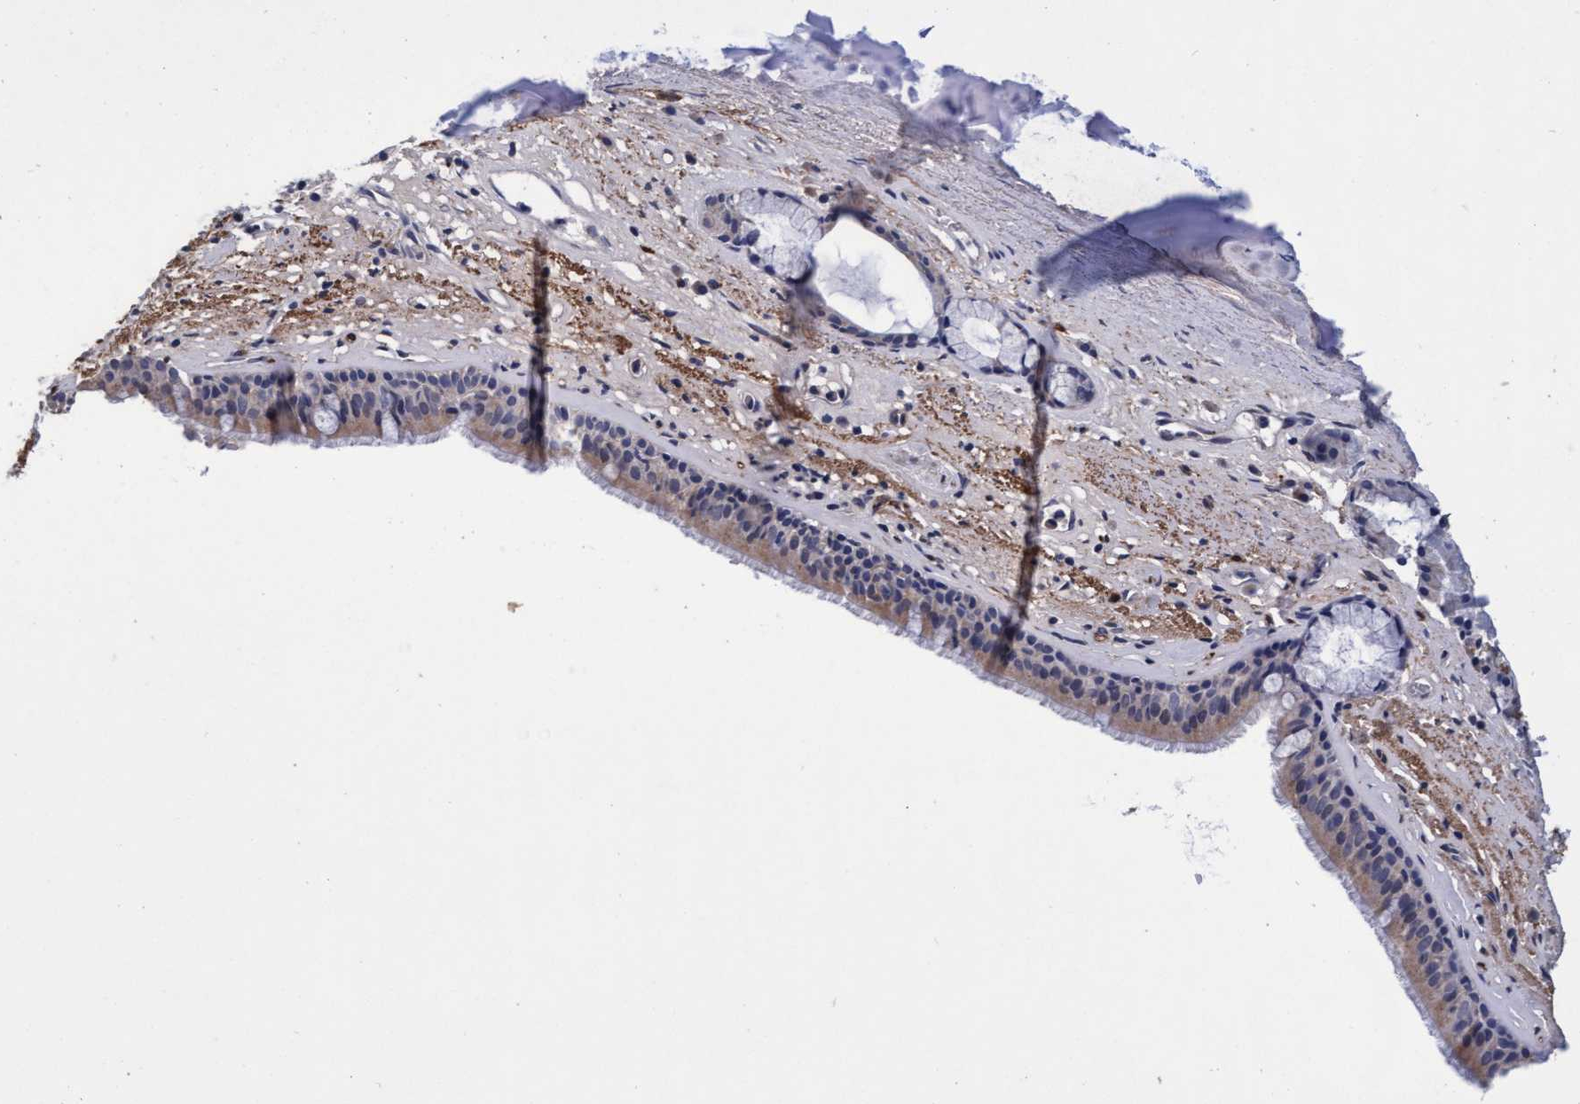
{"staining": {"intensity": "weak", "quantity": "25%-75%", "location": "cytoplasmic/membranous"}, "tissue": "bronchus", "cell_type": "Respiratory epithelial cells", "image_type": "normal", "snomed": [{"axis": "morphology", "description": "Normal tissue, NOS"}, {"axis": "topography", "description": "Cartilage tissue"}], "caption": "About 25%-75% of respiratory epithelial cells in unremarkable bronchus exhibit weak cytoplasmic/membranous protein positivity as visualized by brown immunohistochemical staining.", "gene": "CPQ", "patient": {"sex": "female", "age": 63}}